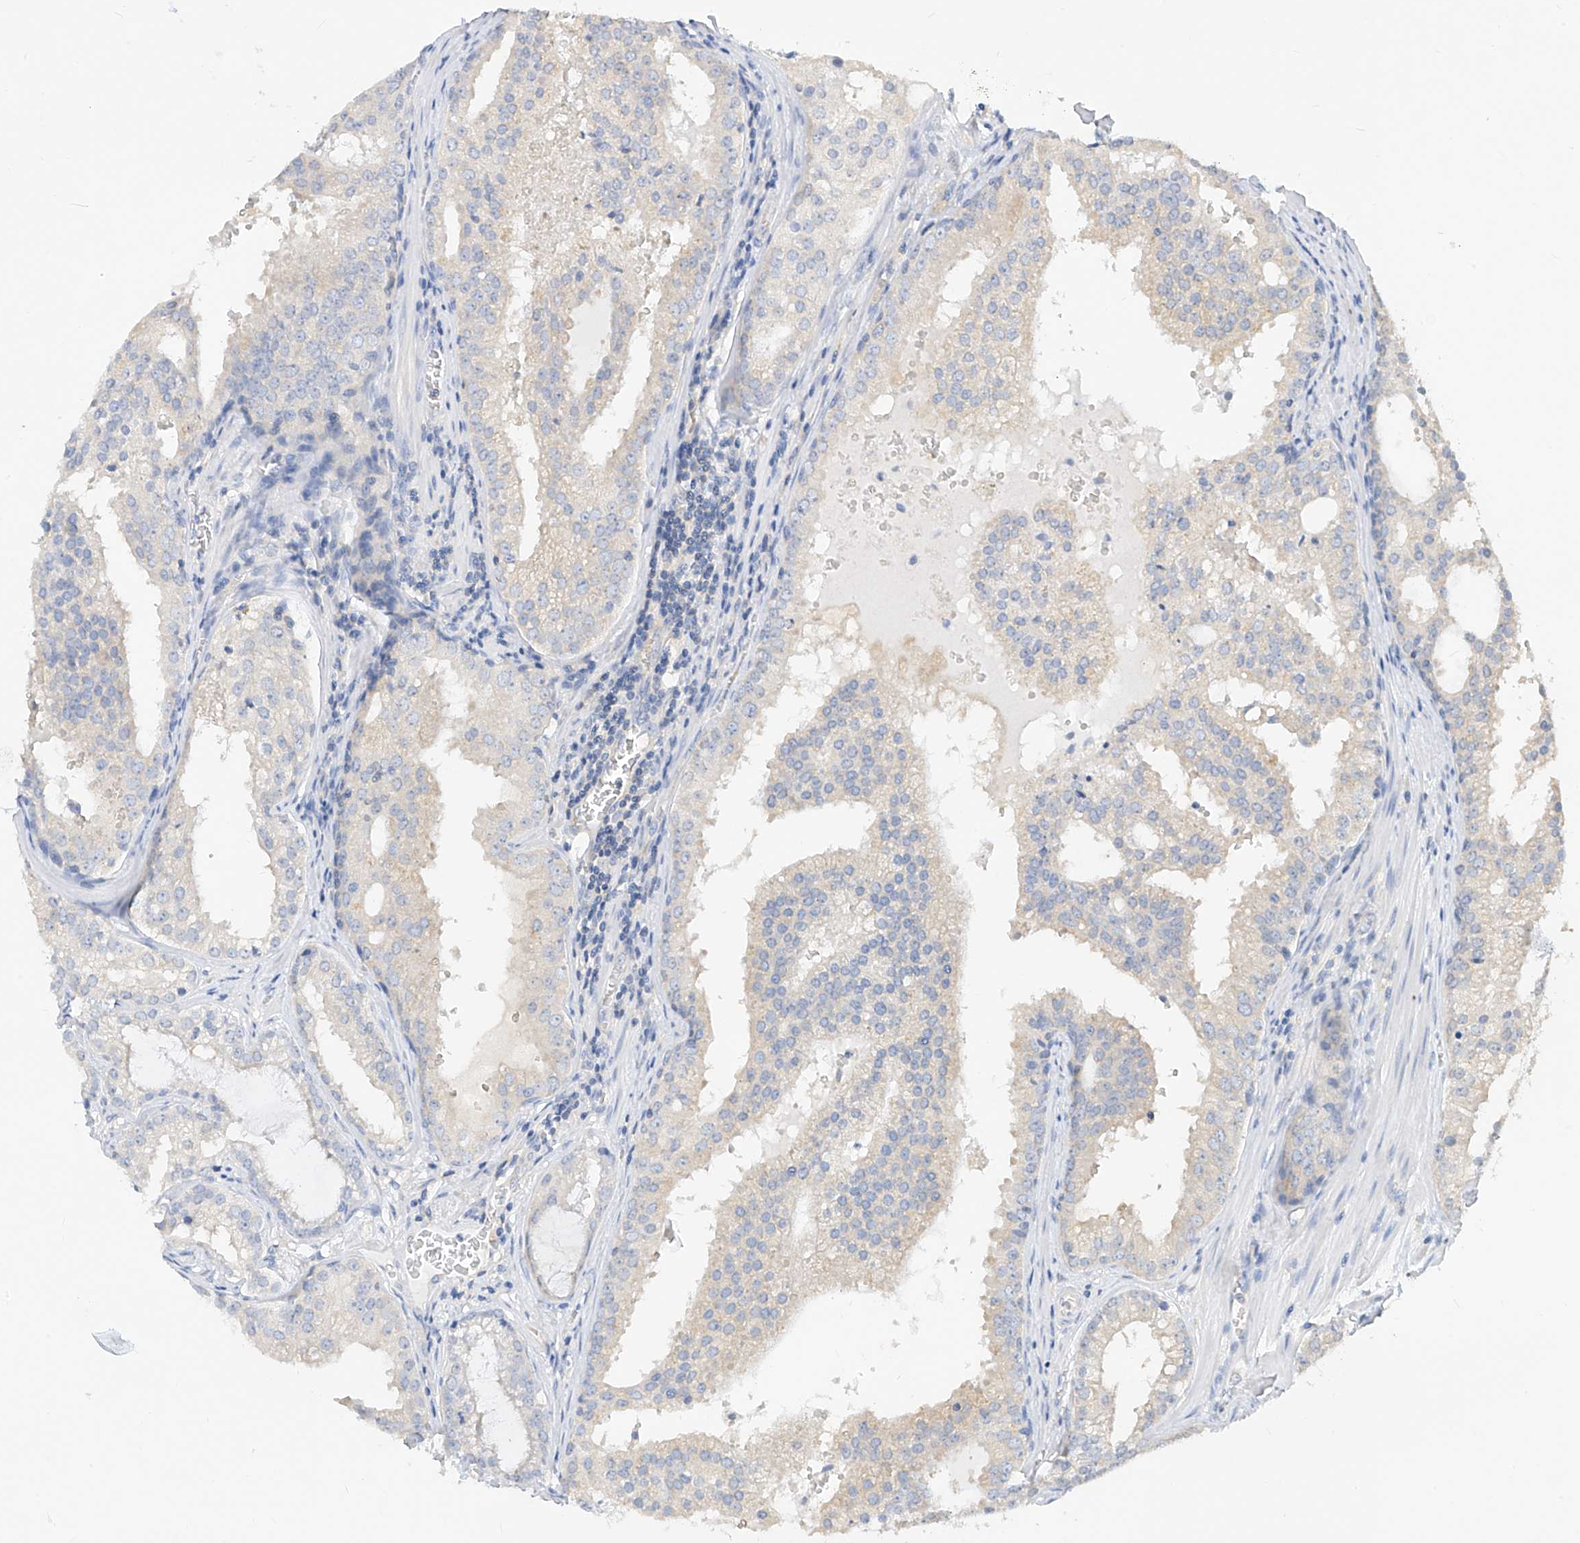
{"staining": {"intensity": "negative", "quantity": "none", "location": "none"}, "tissue": "prostate cancer", "cell_type": "Tumor cells", "image_type": "cancer", "snomed": [{"axis": "morphology", "description": "Adenocarcinoma, High grade"}, {"axis": "topography", "description": "Prostate"}], "caption": "Adenocarcinoma (high-grade) (prostate) was stained to show a protein in brown. There is no significant staining in tumor cells.", "gene": "ZZEF1", "patient": {"sex": "male", "age": 68}}